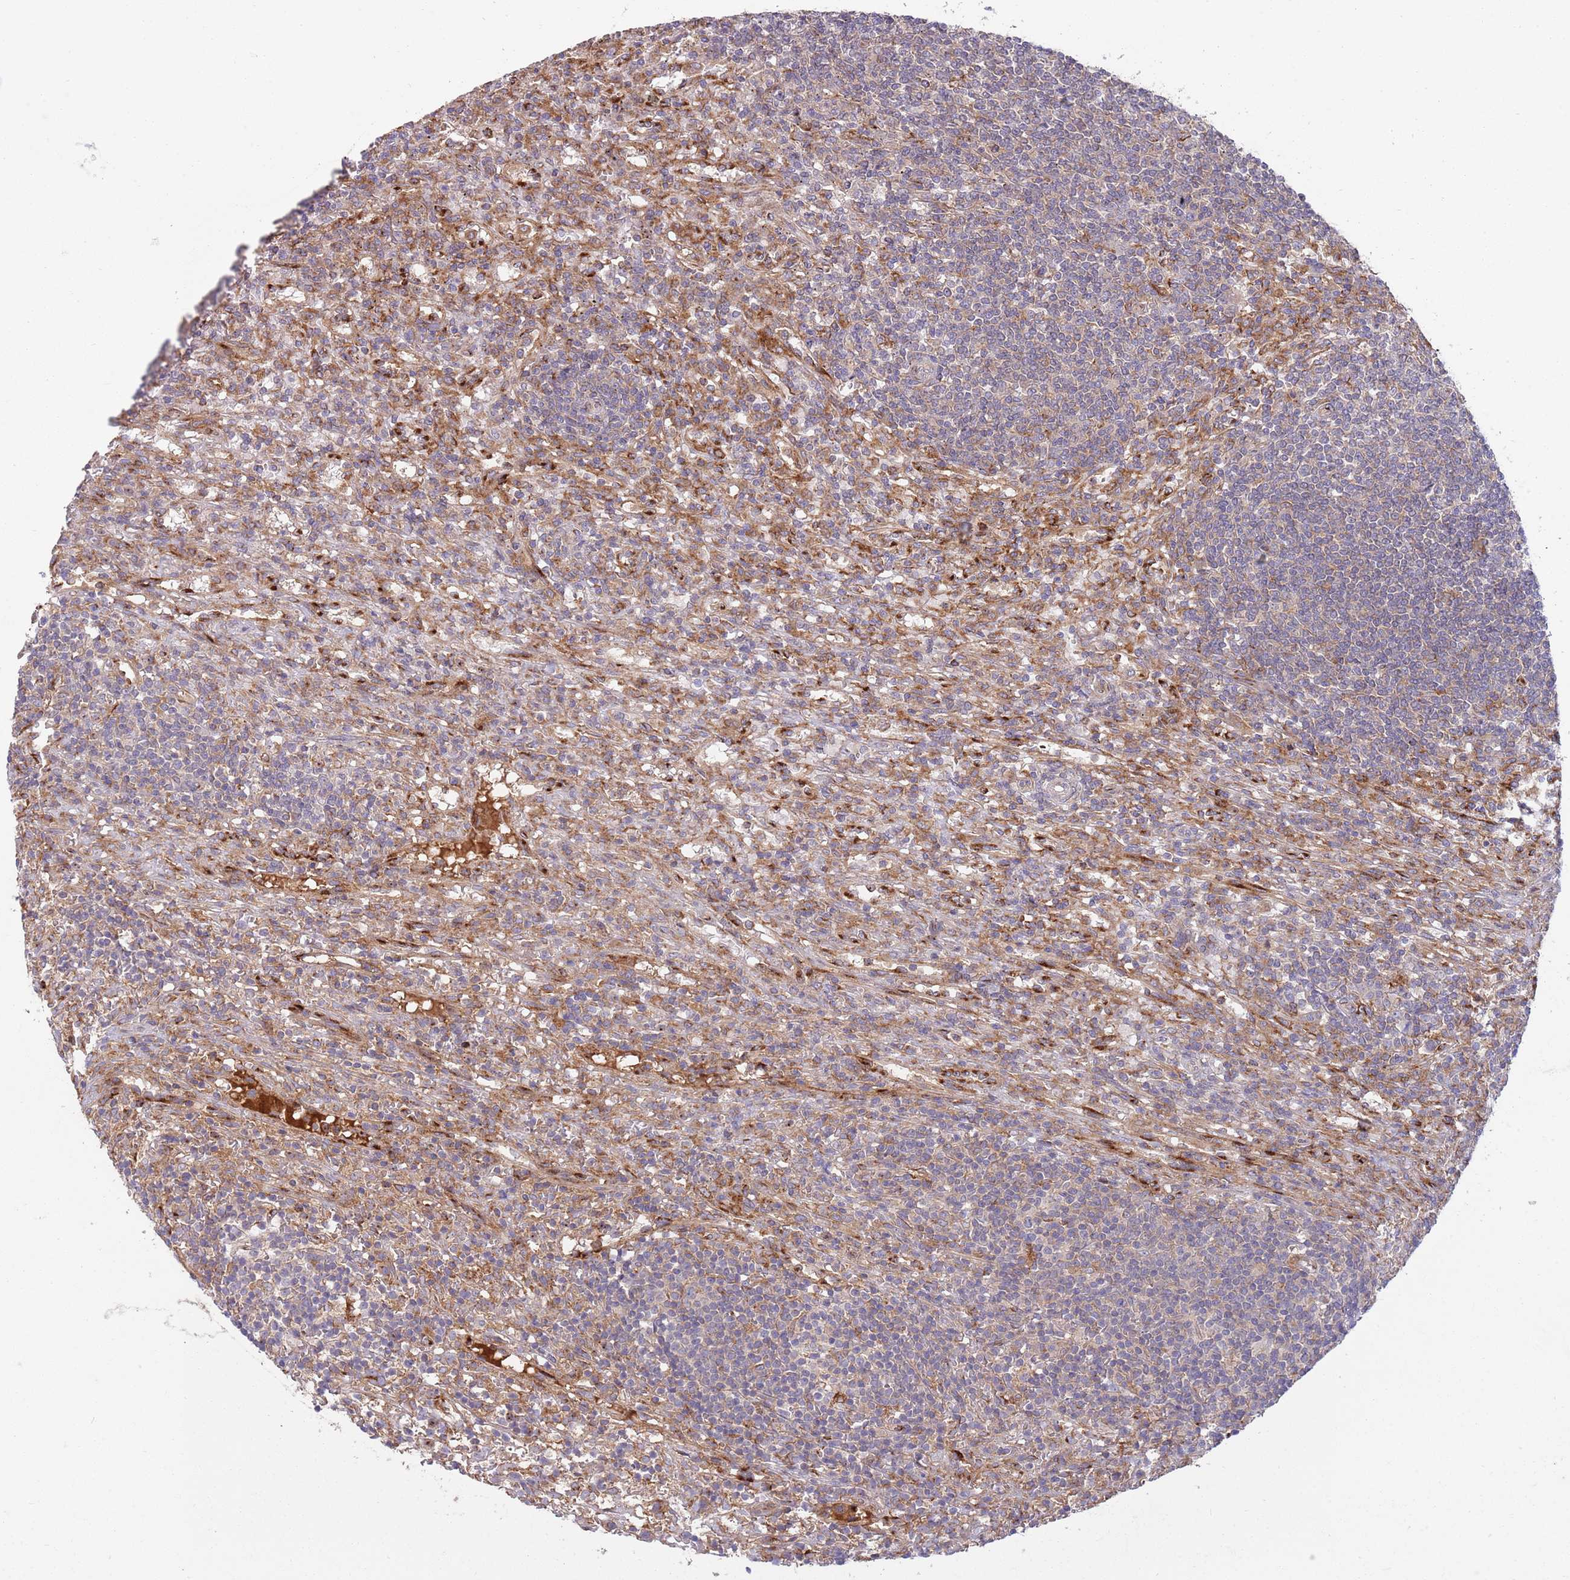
{"staining": {"intensity": "negative", "quantity": "none", "location": "none"}, "tissue": "lymphoma", "cell_type": "Tumor cells", "image_type": "cancer", "snomed": [{"axis": "morphology", "description": "Malignant lymphoma, non-Hodgkin's type, Low grade"}, {"axis": "topography", "description": "Spleen"}], "caption": "An immunohistochemistry micrograph of malignant lymphoma, non-Hodgkin's type (low-grade) is shown. There is no staining in tumor cells of malignant lymphoma, non-Hodgkin's type (low-grade).", "gene": "BTBD7", "patient": {"sex": "male", "age": 76}}